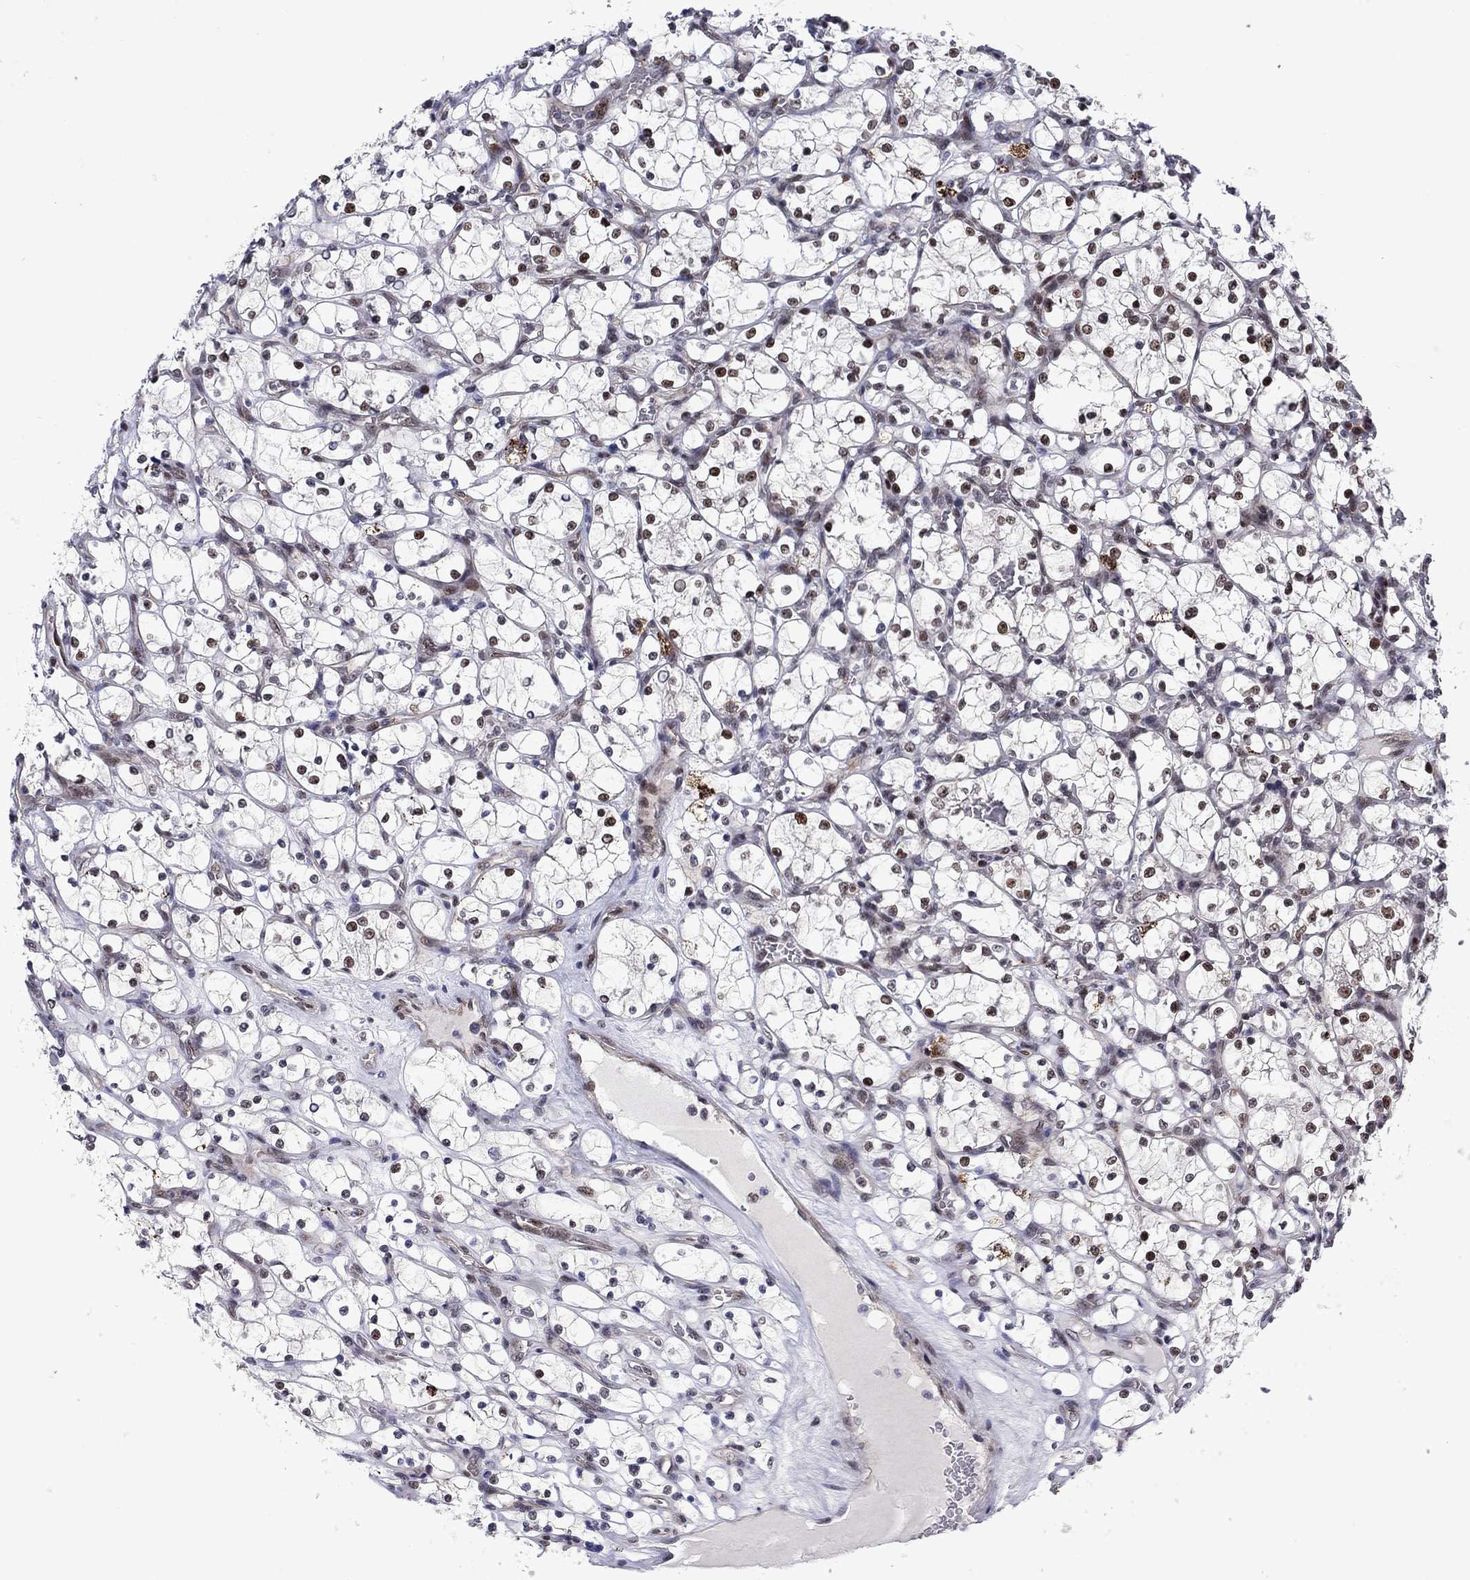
{"staining": {"intensity": "moderate", "quantity": "<25%", "location": "nuclear"}, "tissue": "renal cancer", "cell_type": "Tumor cells", "image_type": "cancer", "snomed": [{"axis": "morphology", "description": "Adenocarcinoma, NOS"}, {"axis": "topography", "description": "Kidney"}], "caption": "A low amount of moderate nuclear positivity is present in approximately <25% of tumor cells in adenocarcinoma (renal) tissue. Using DAB (brown) and hematoxylin (blue) stains, captured at high magnification using brightfield microscopy.", "gene": "SURF2", "patient": {"sex": "female", "age": 69}}